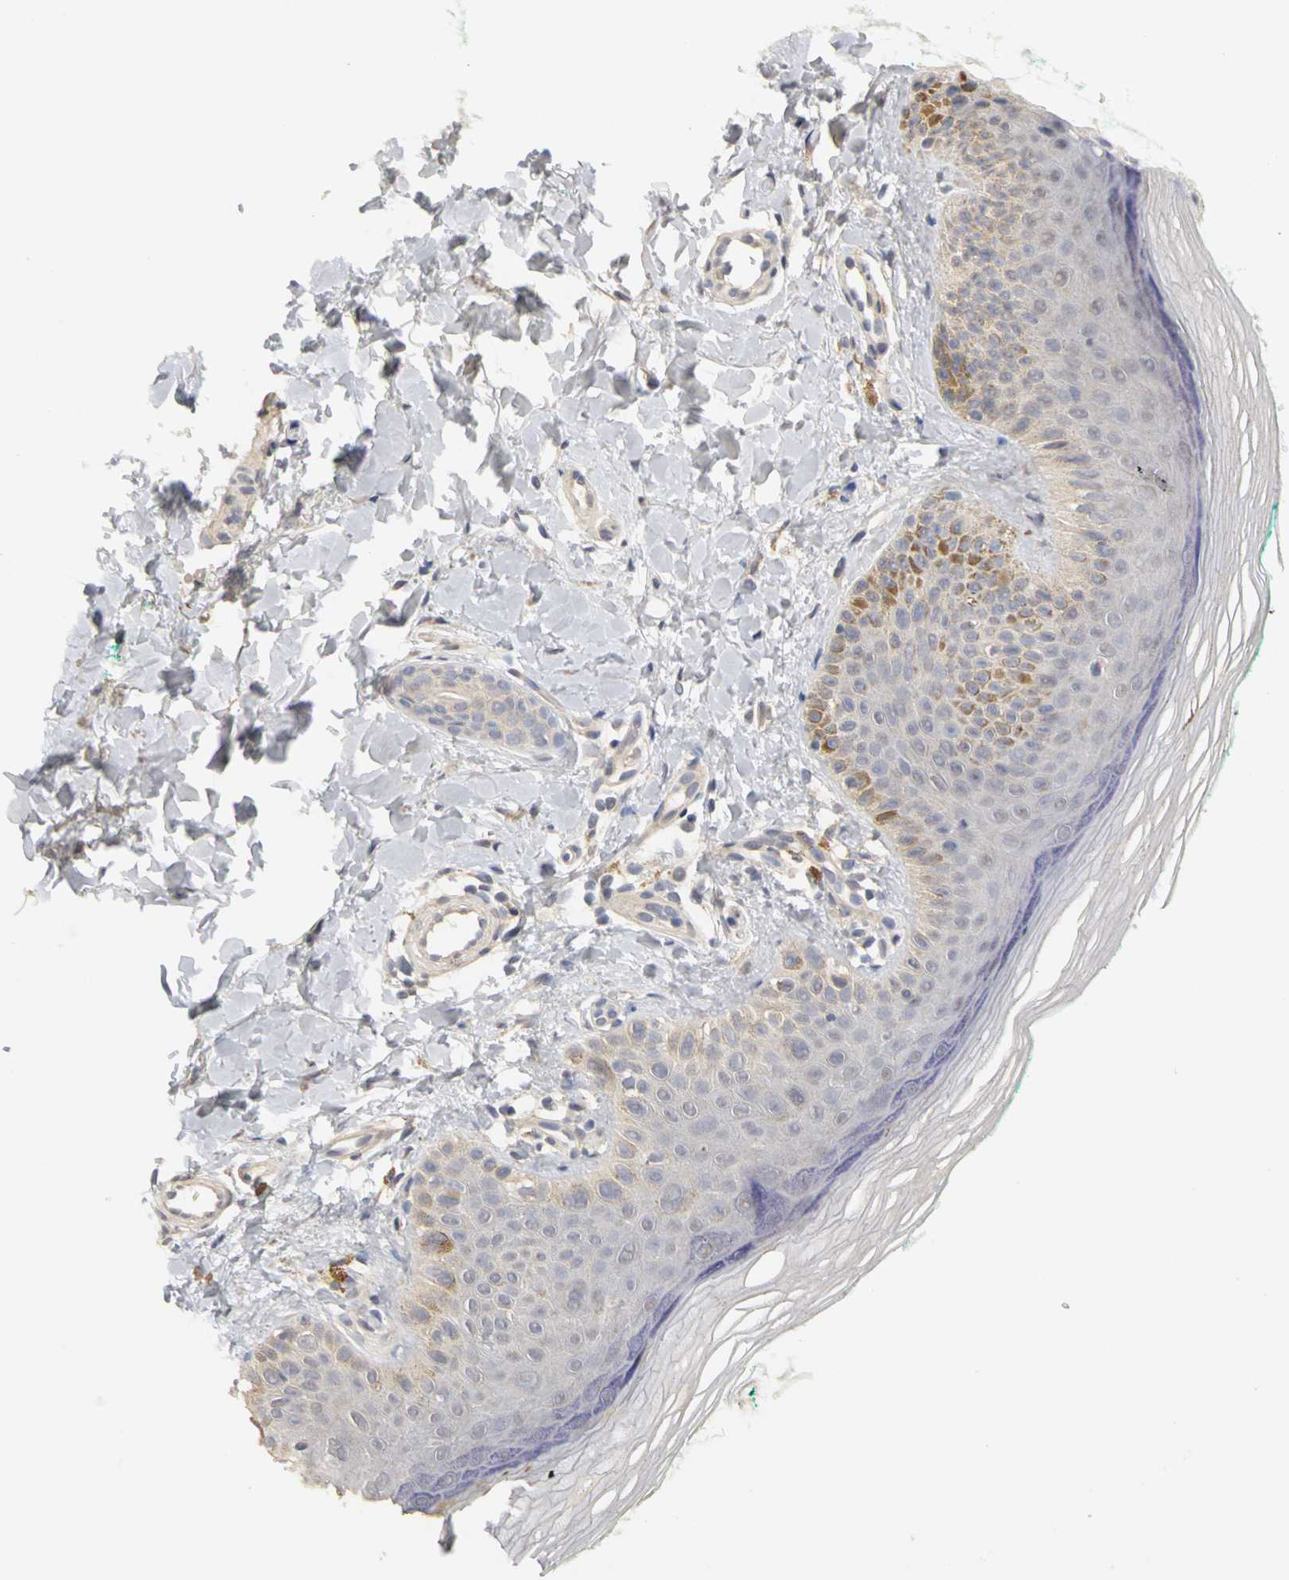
{"staining": {"intensity": "negative", "quantity": "none", "location": "none"}, "tissue": "skin", "cell_type": "Fibroblasts", "image_type": "normal", "snomed": [{"axis": "morphology", "description": "Normal tissue, NOS"}, {"axis": "topography", "description": "Skin"}], "caption": "A high-resolution image shows immunohistochemistry staining of normal skin, which displays no significant expression in fibroblasts. The staining is performed using DAB (3,3'-diaminobenzidine) brown chromogen with nuclei counter-stained in using hematoxylin.", "gene": "PGR", "patient": {"sex": "male", "age": 26}}